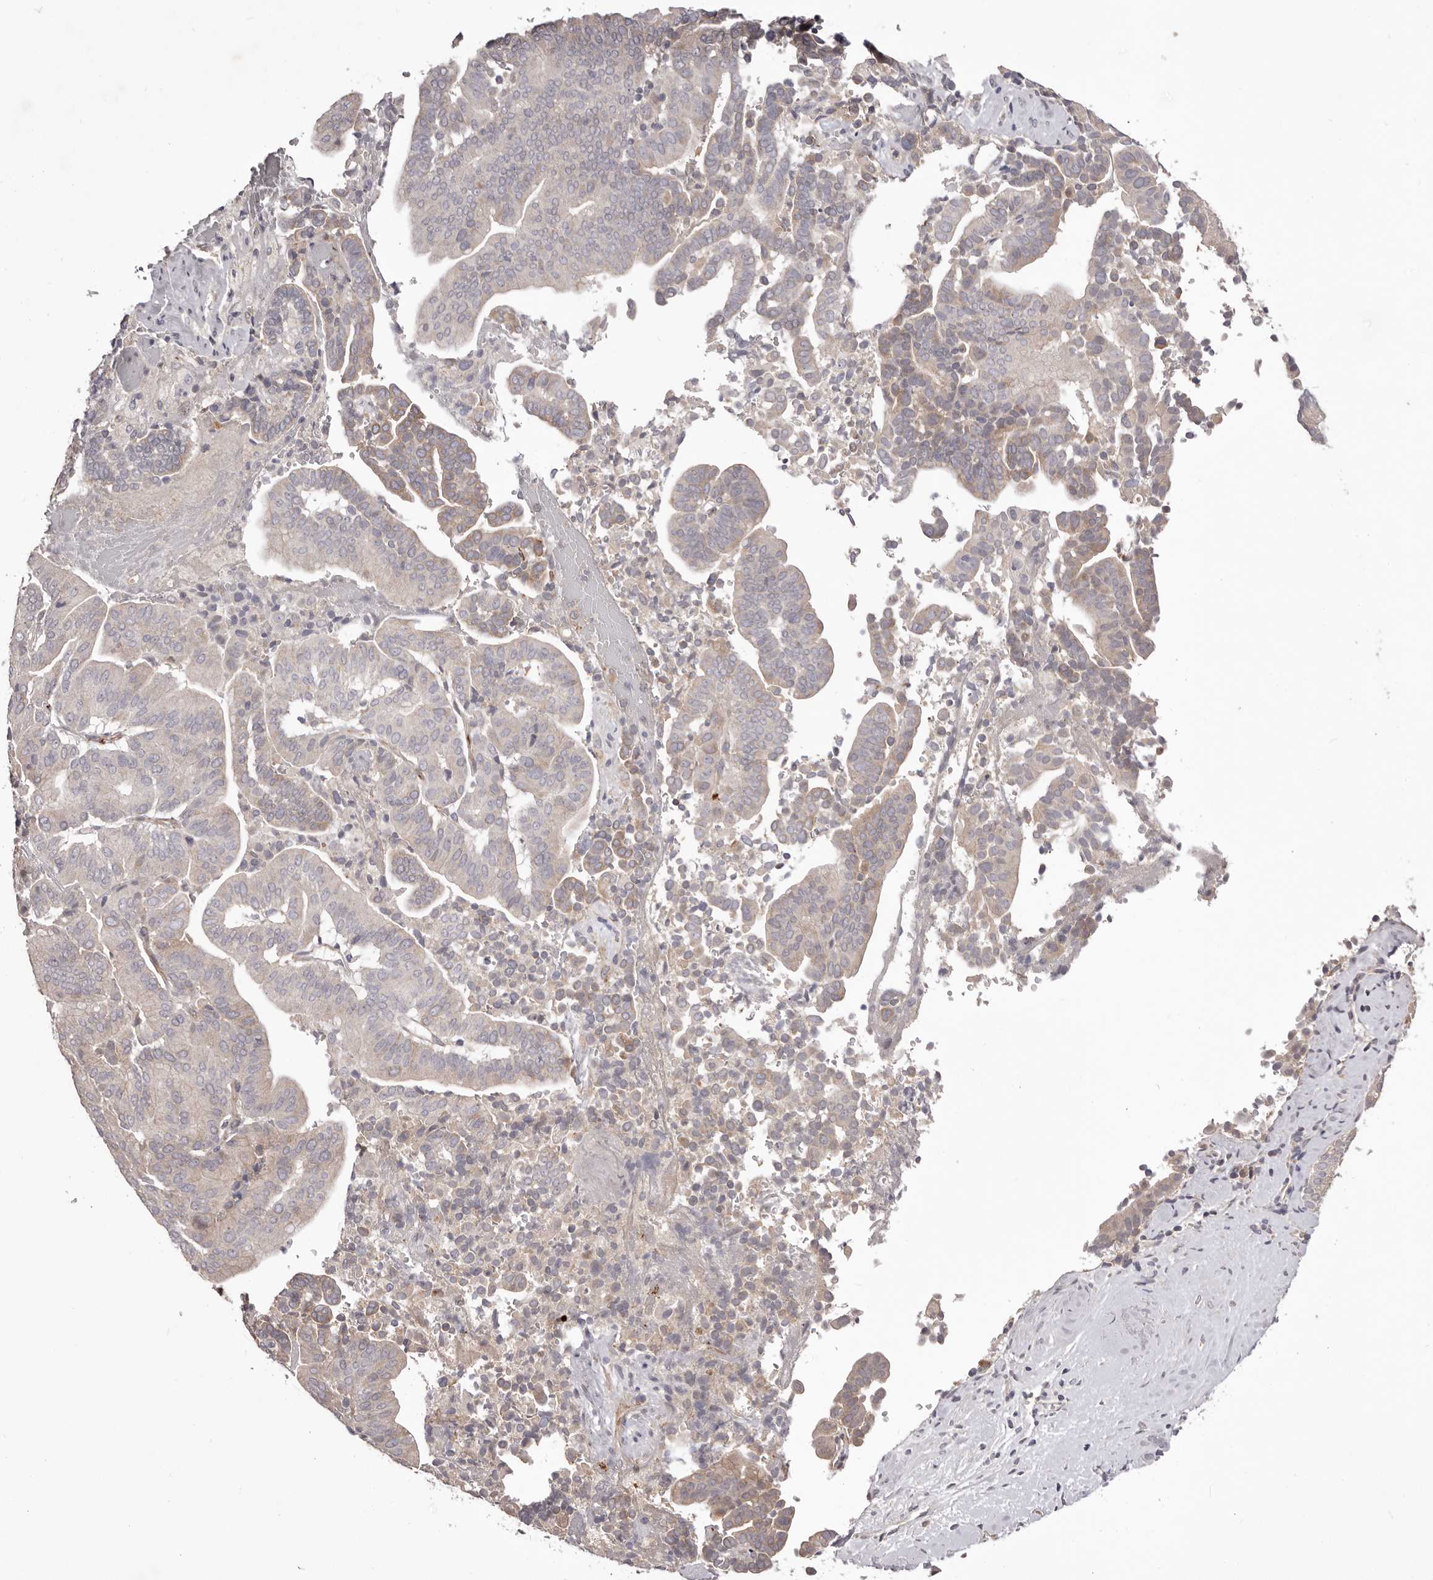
{"staining": {"intensity": "negative", "quantity": "none", "location": "none"}, "tissue": "liver cancer", "cell_type": "Tumor cells", "image_type": "cancer", "snomed": [{"axis": "morphology", "description": "Cholangiocarcinoma"}, {"axis": "topography", "description": "Liver"}], "caption": "Immunohistochemical staining of cholangiocarcinoma (liver) displays no significant positivity in tumor cells.", "gene": "PNRC1", "patient": {"sex": "female", "age": 75}}